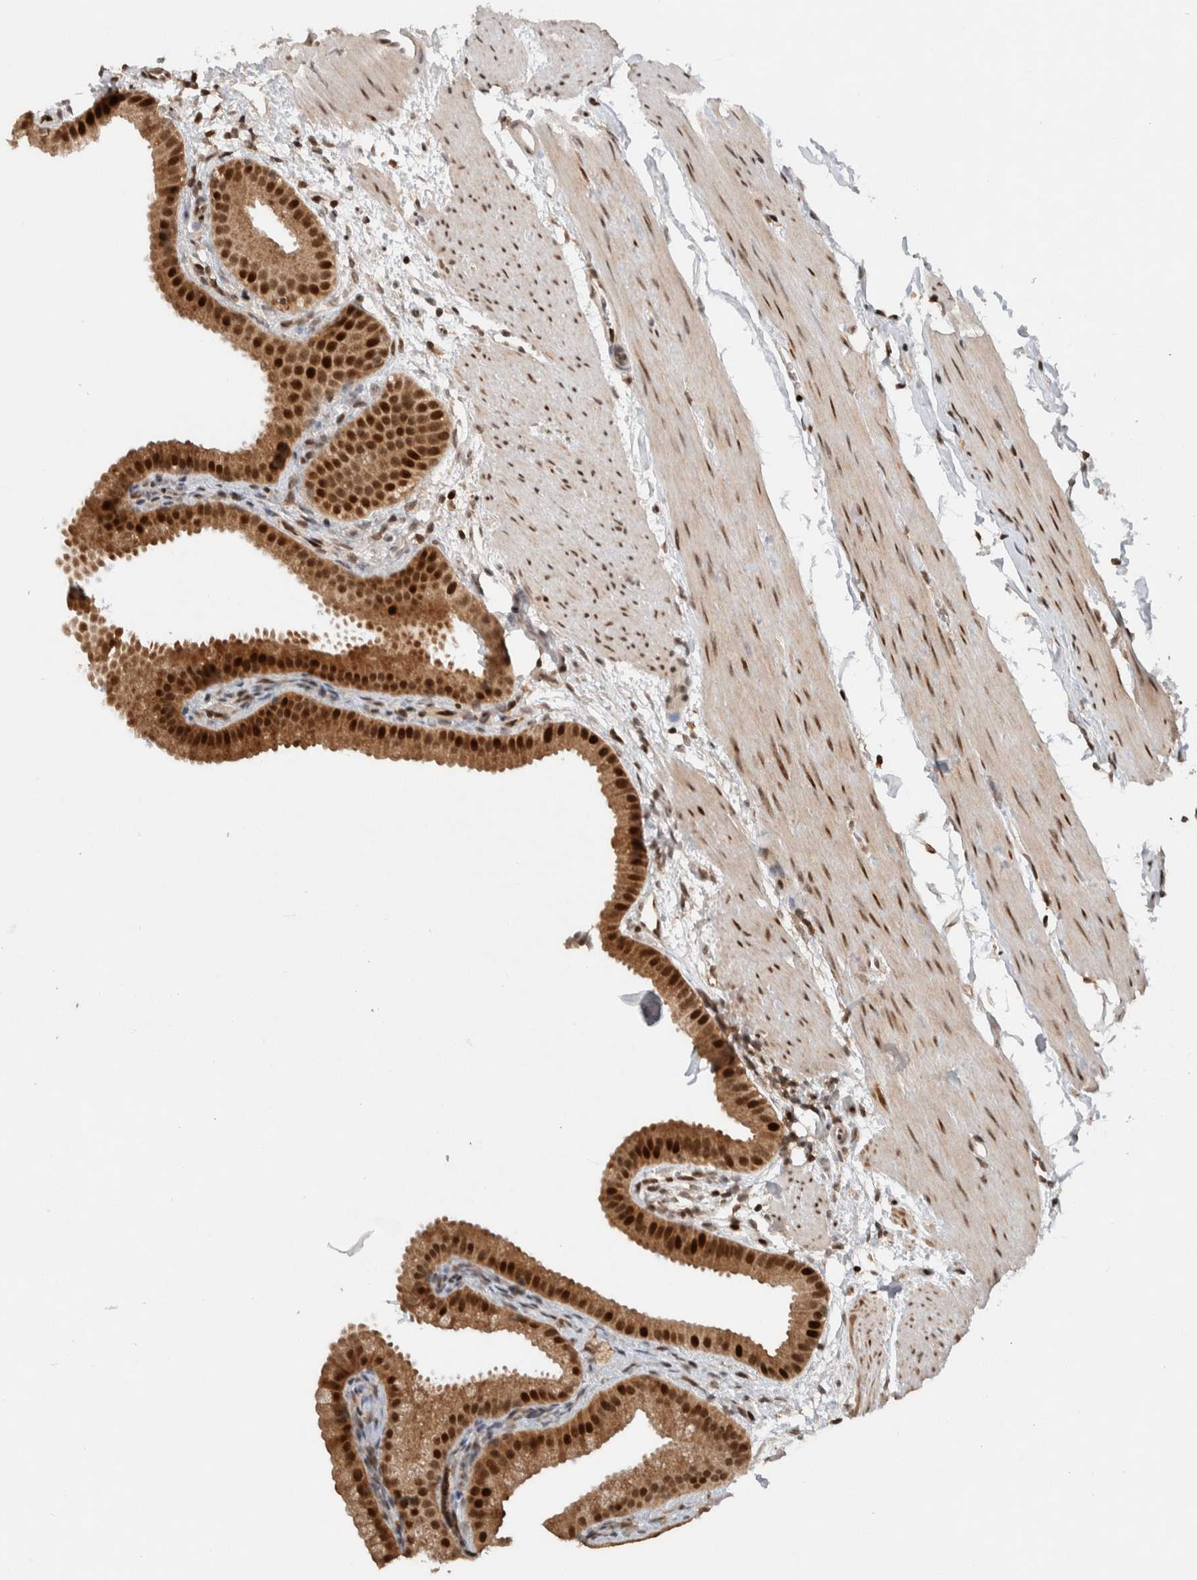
{"staining": {"intensity": "strong", "quantity": ">75%", "location": "nuclear"}, "tissue": "gallbladder", "cell_type": "Glandular cells", "image_type": "normal", "snomed": [{"axis": "morphology", "description": "Normal tissue, NOS"}, {"axis": "topography", "description": "Gallbladder"}], "caption": "This micrograph shows normal gallbladder stained with immunohistochemistry to label a protein in brown. The nuclear of glandular cells show strong positivity for the protein. Nuclei are counter-stained blue.", "gene": "ZNF521", "patient": {"sex": "female", "age": 64}}